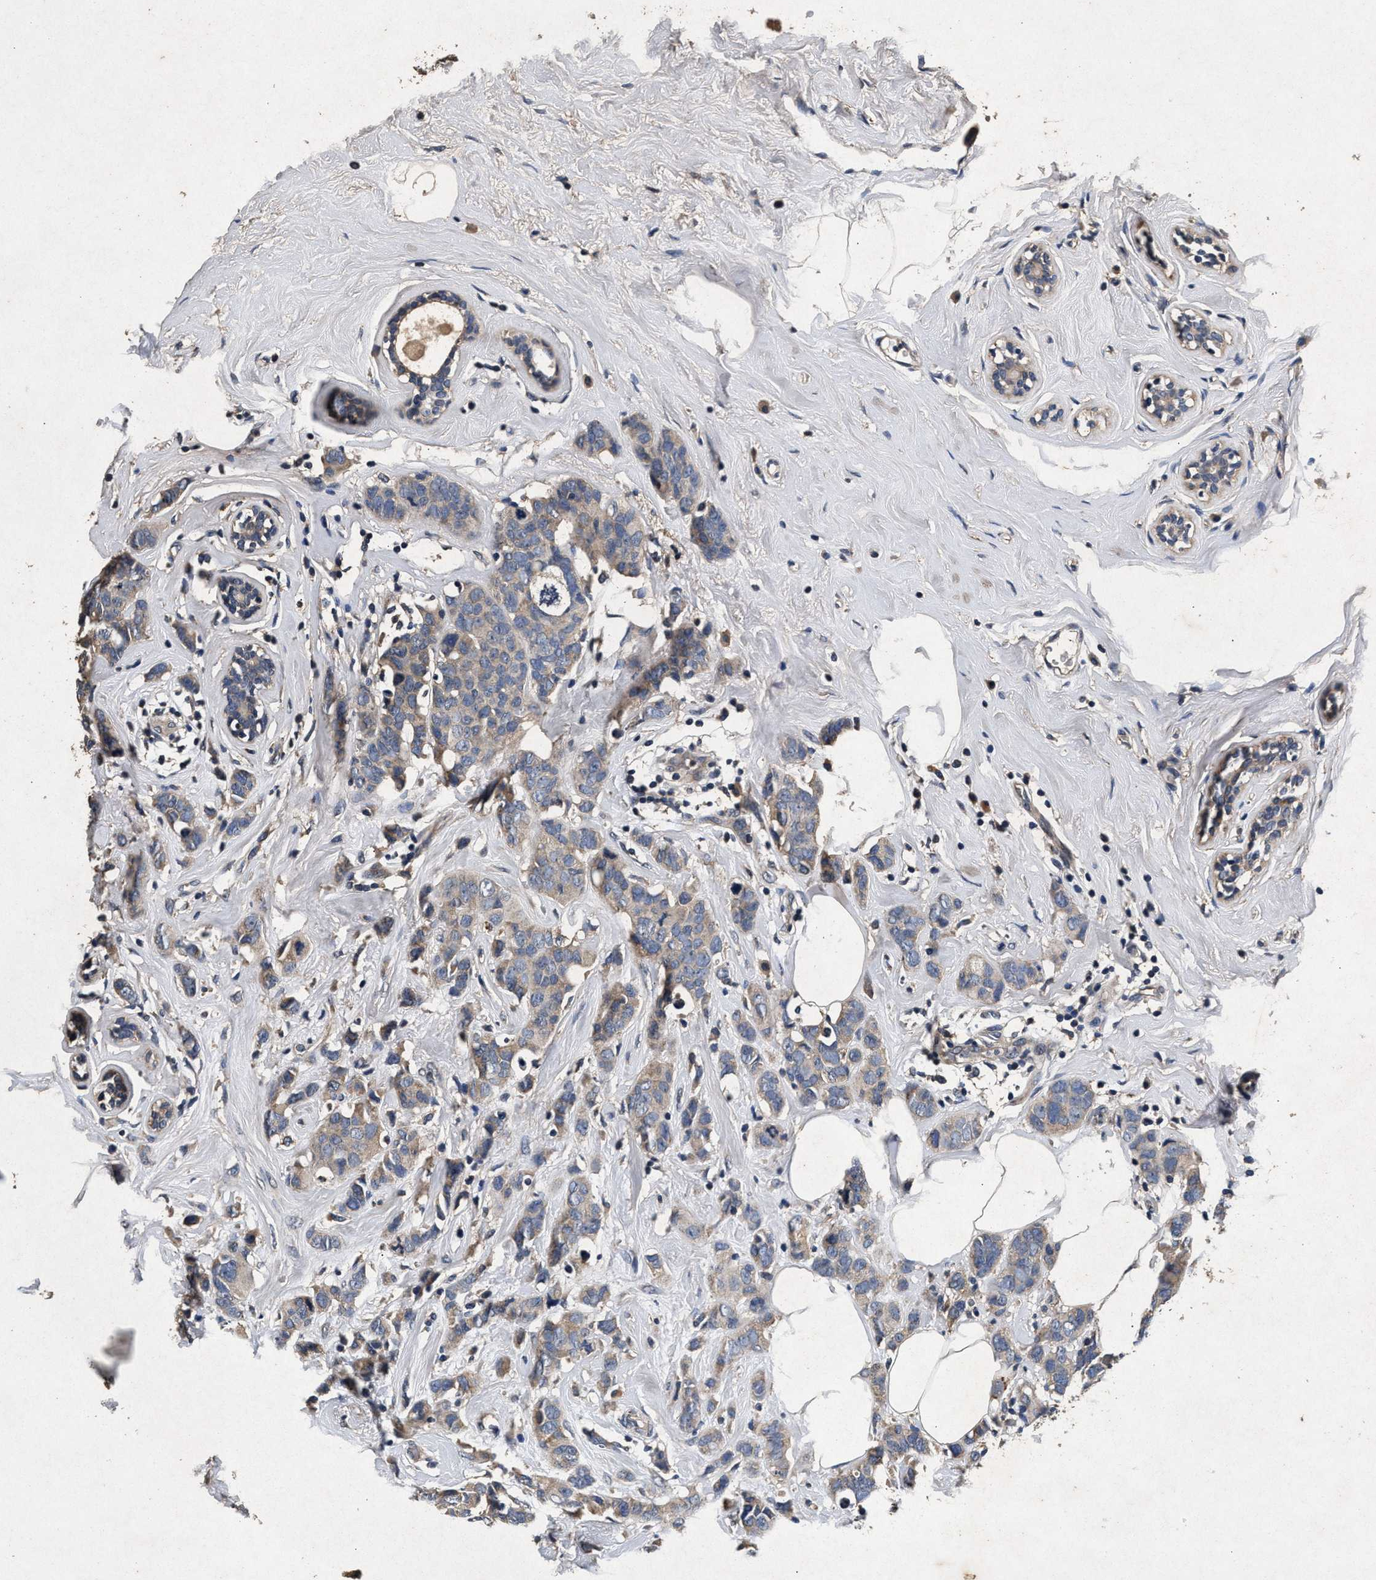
{"staining": {"intensity": "weak", "quantity": ">75%", "location": "cytoplasmic/membranous"}, "tissue": "breast cancer", "cell_type": "Tumor cells", "image_type": "cancer", "snomed": [{"axis": "morphology", "description": "Normal tissue, NOS"}, {"axis": "morphology", "description": "Duct carcinoma"}, {"axis": "topography", "description": "Breast"}], "caption": "Tumor cells demonstrate low levels of weak cytoplasmic/membranous expression in approximately >75% of cells in human breast intraductal carcinoma.", "gene": "PPP1CC", "patient": {"sex": "female", "age": 50}}